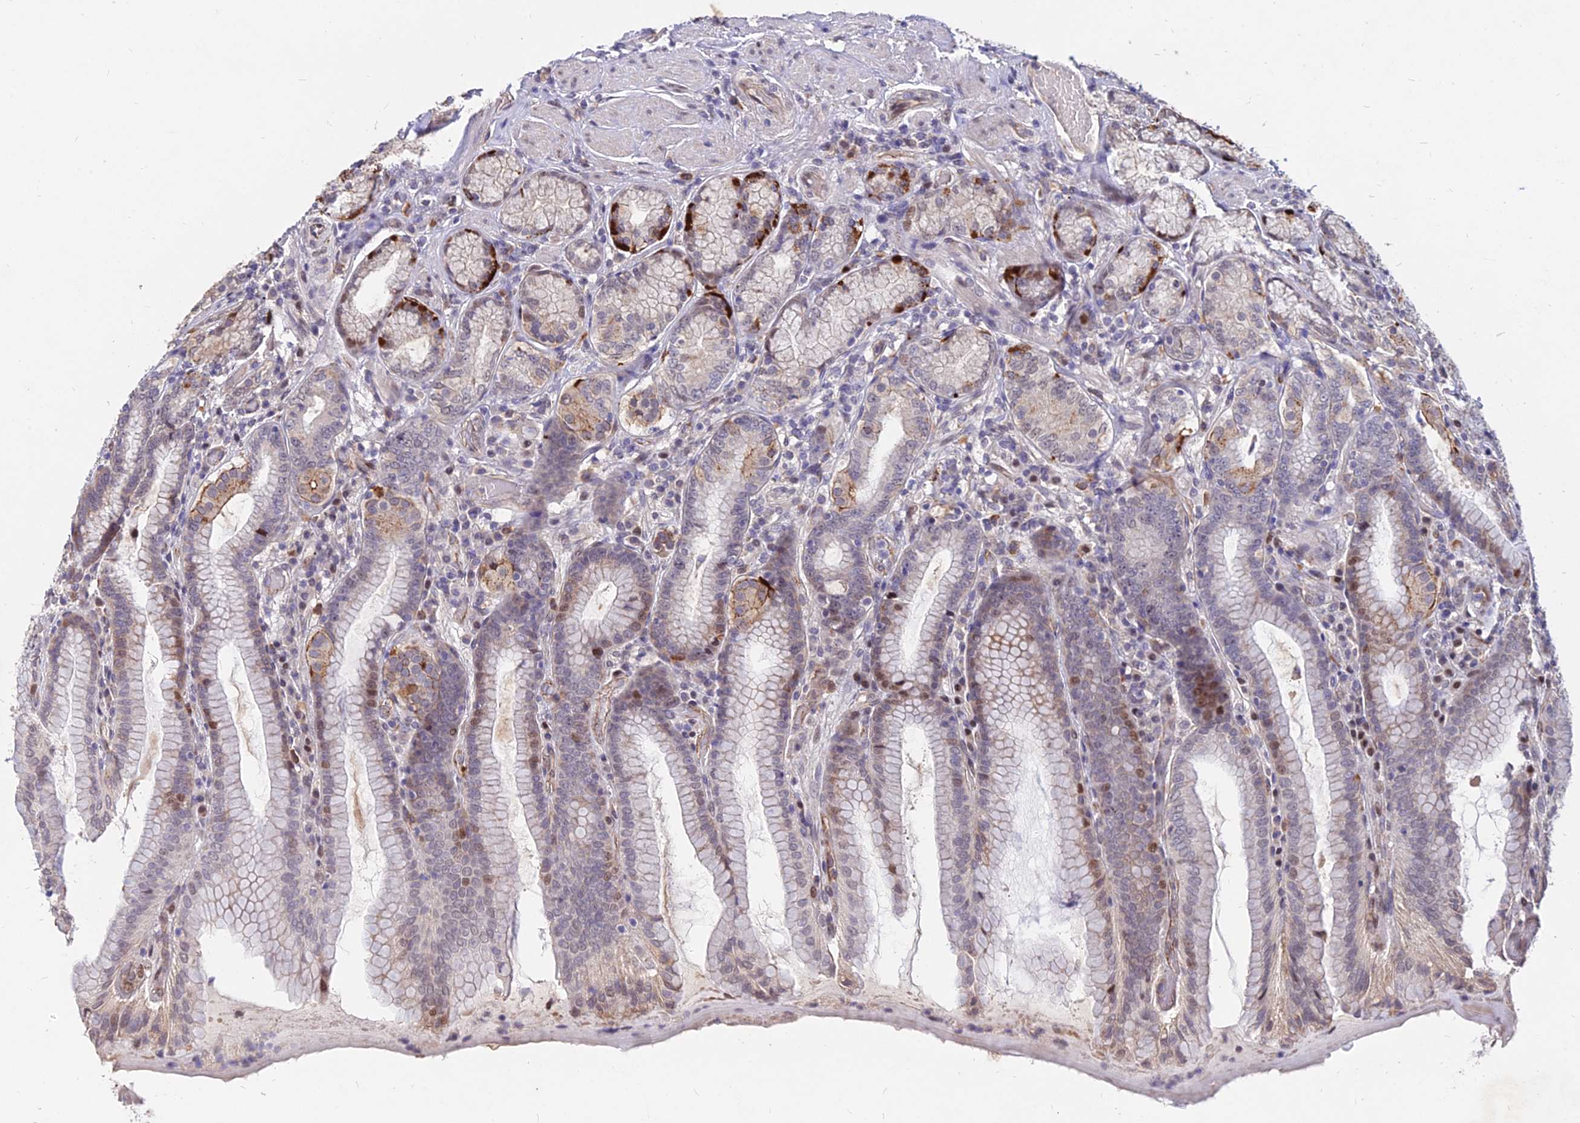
{"staining": {"intensity": "strong", "quantity": "<25%", "location": "cytoplasmic/membranous,nuclear"}, "tissue": "stomach", "cell_type": "Glandular cells", "image_type": "normal", "snomed": [{"axis": "morphology", "description": "Normal tissue, NOS"}, {"axis": "topography", "description": "Stomach, upper"}, {"axis": "topography", "description": "Stomach, lower"}], "caption": "Immunohistochemistry (IHC) (DAB) staining of unremarkable human stomach demonstrates strong cytoplasmic/membranous,nuclear protein staining in approximately <25% of glandular cells. Nuclei are stained in blue.", "gene": "C11orf68", "patient": {"sex": "female", "age": 76}}